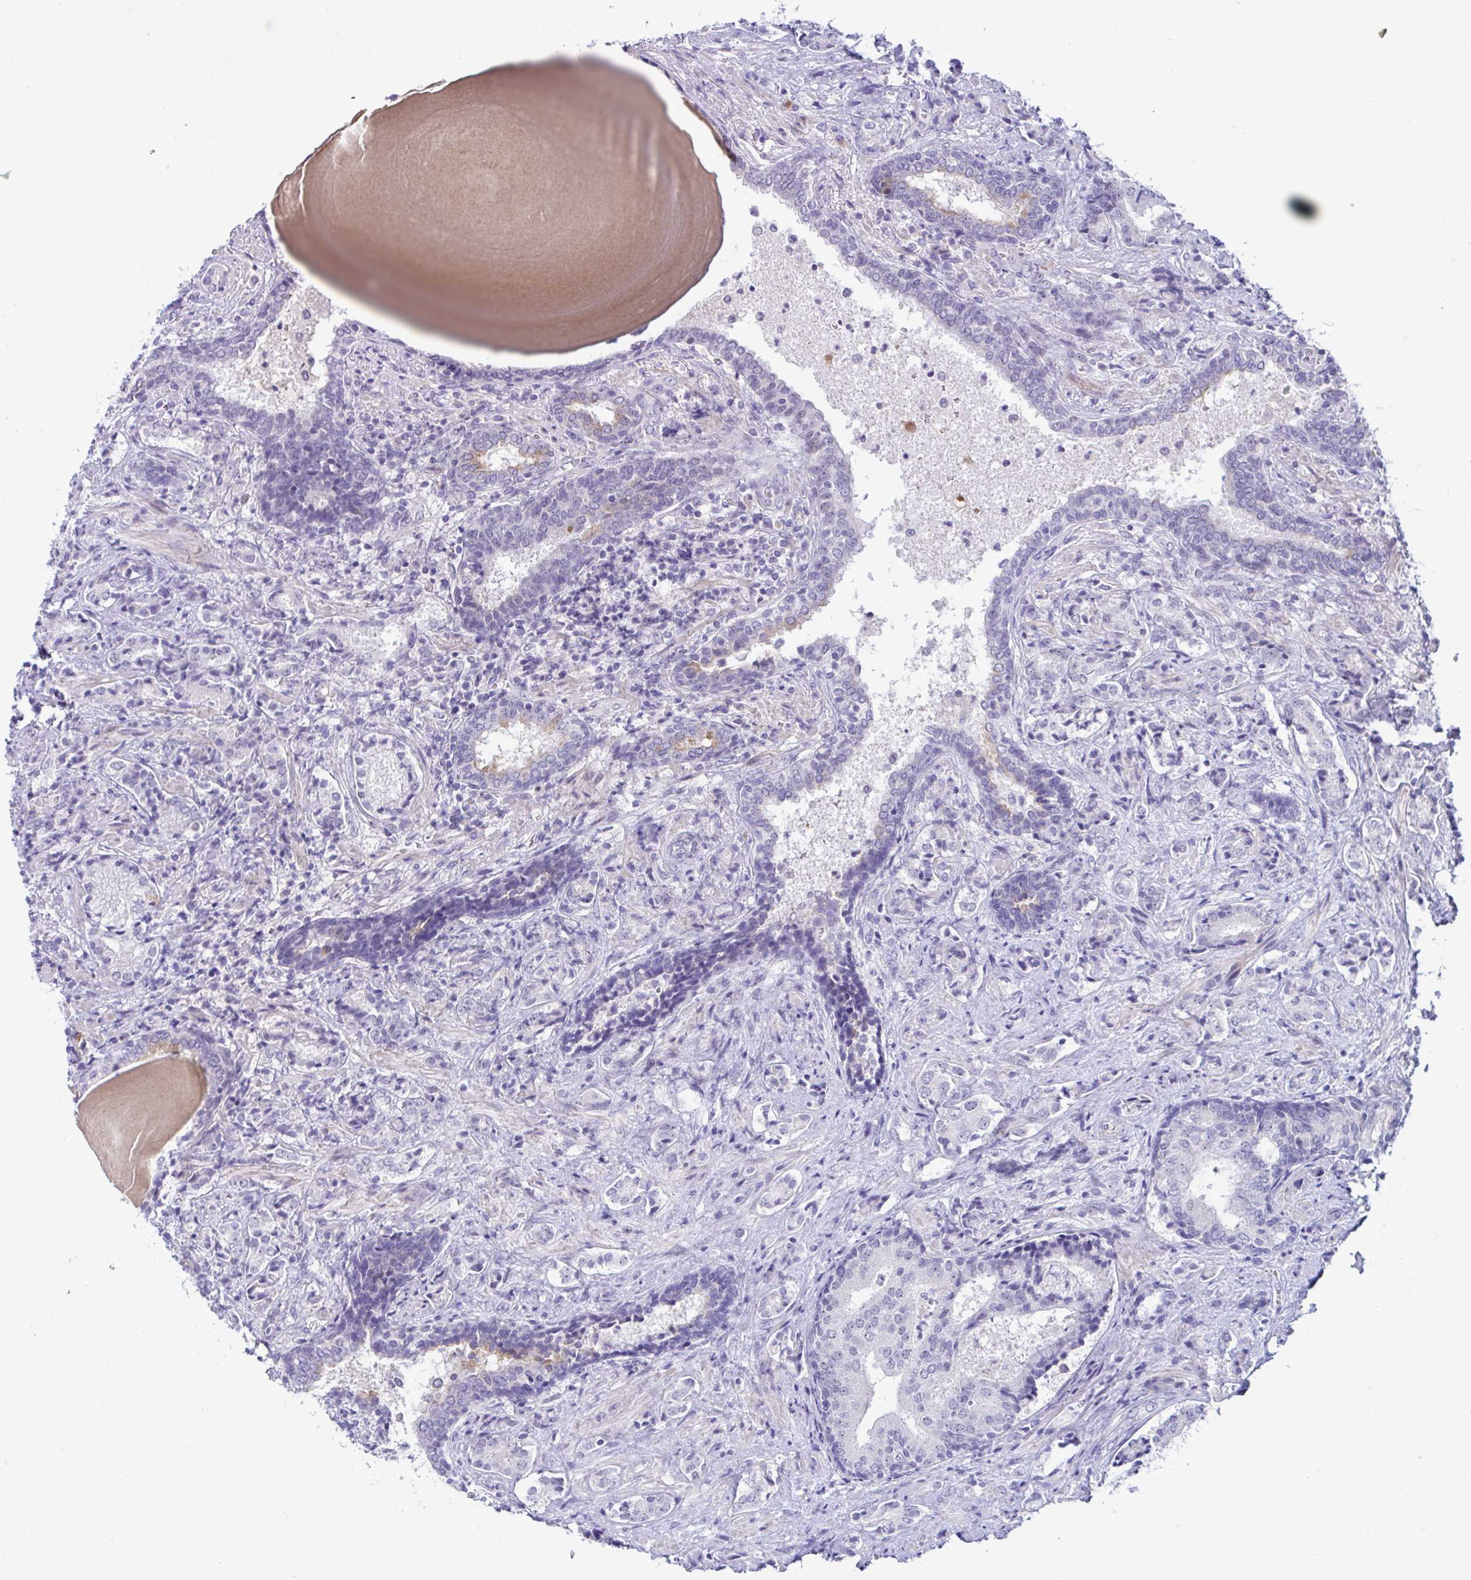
{"staining": {"intensity": "negative", "quantity": "none", "location": "none"}, "tissue": "prostate cancer", "cell_type": "Tumor cells", "image_type": "cancer", "snomed": [{"axis": "morphology", "description": "Adenocarcinoma, High grade"}, {"axis": "topography", "description": "Prostate"}], "caption": "The photomicrograph reveals no staining of tumor cells in prostate adenocarcinoma (high-grade).", "gene": "USP35", "patient": {"sex": "male", "age": 62}}